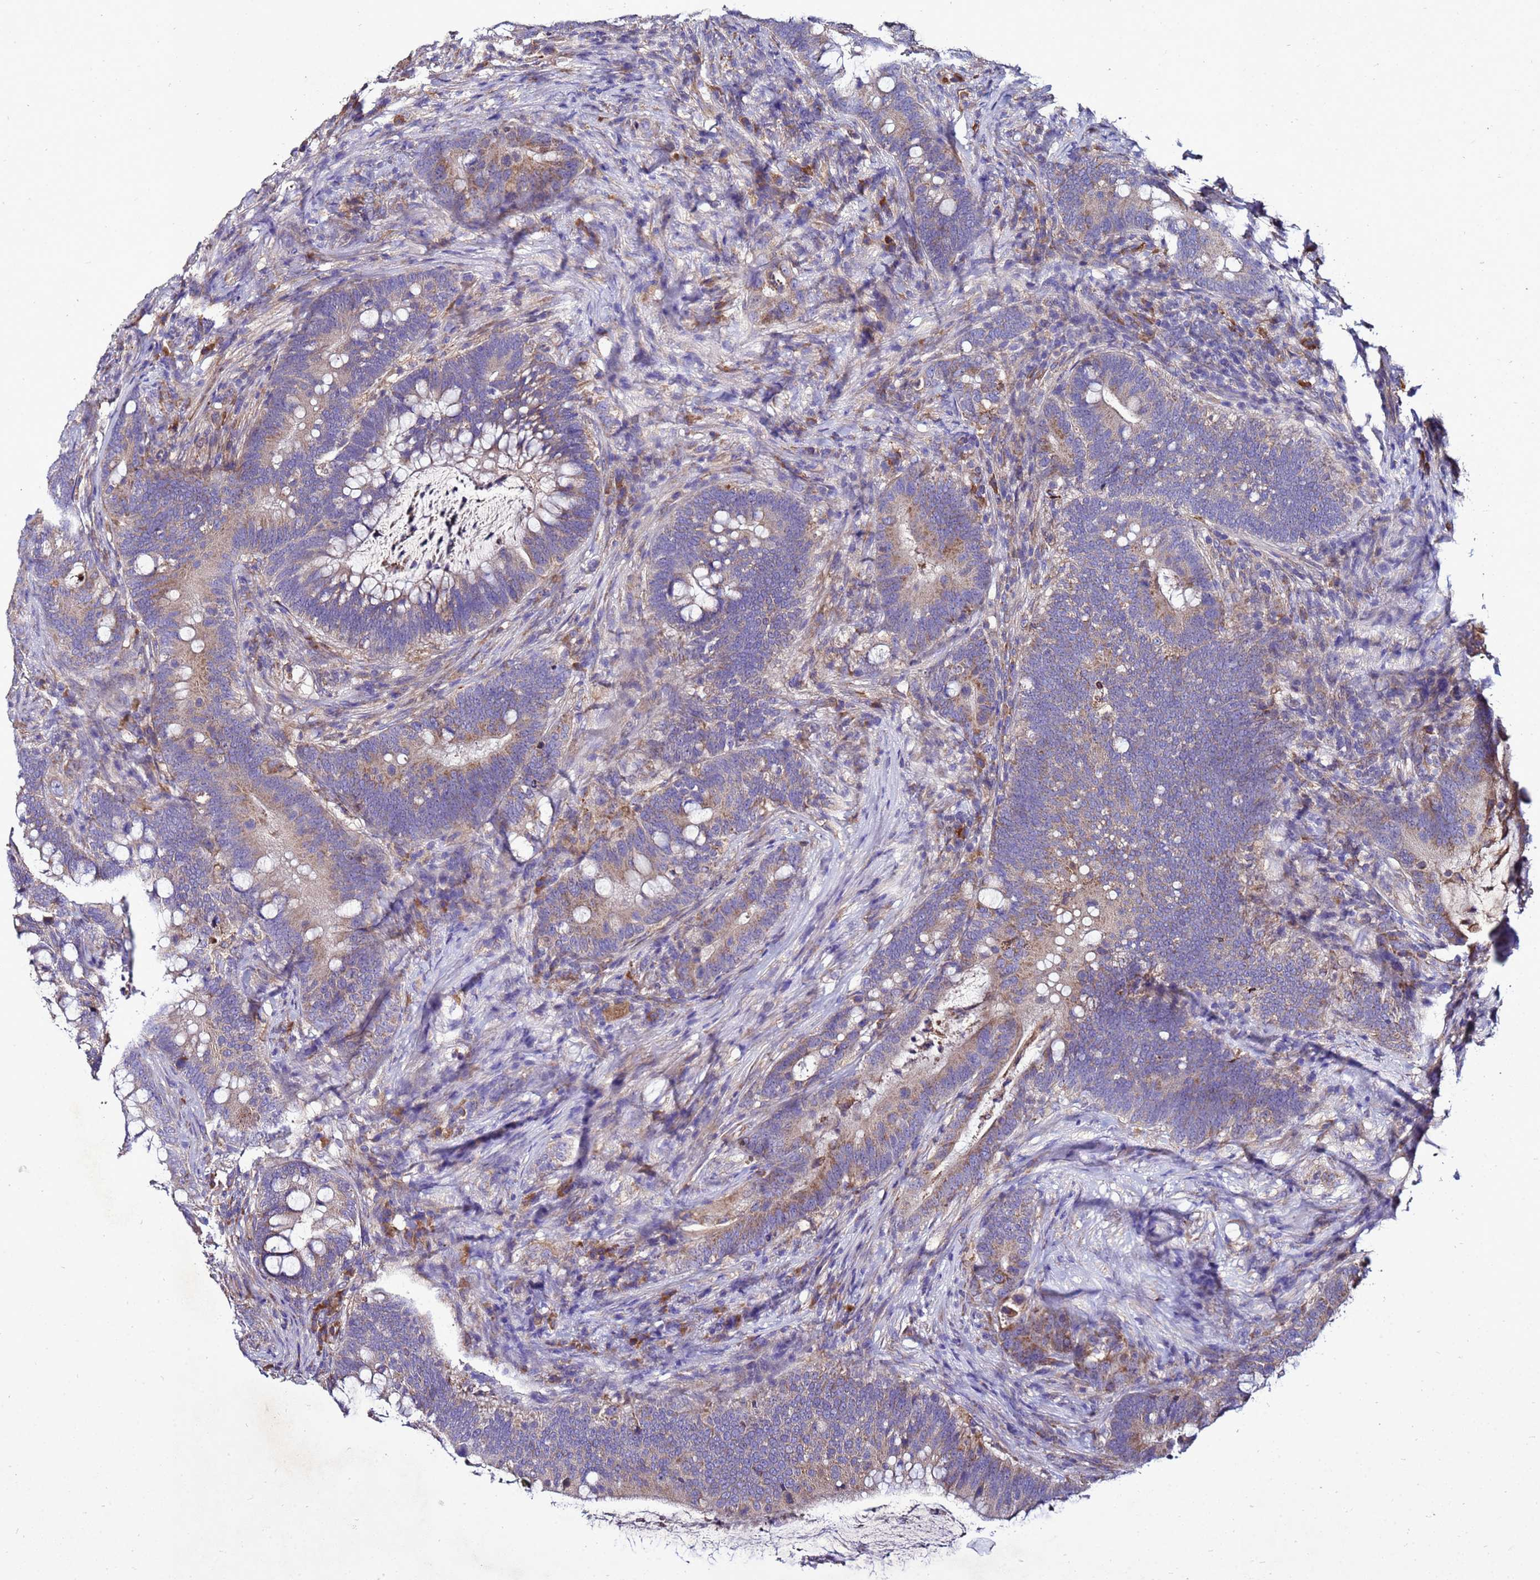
{"staining": {"intensity": "moderate", "quantity": "<25%", "location": "cytoplasmic/membranous"}, "tissue": "colorectal cancer", "cell_type": "Tumor cells", "image_type": "cancer", "snomed": [{"axis": "morphology", "description": "Adenocarcinoma, NOS"}, {"axis": "topography", "description": "Colon"}], "caption": "Colorectal cancer stained for a protein (brown) exhibits moderate cytoplasmic/membranous positive expression in about <25% of tumor cells.", "gene": "ANTKMT", "patient": {"sex": "female", "age": 66}}